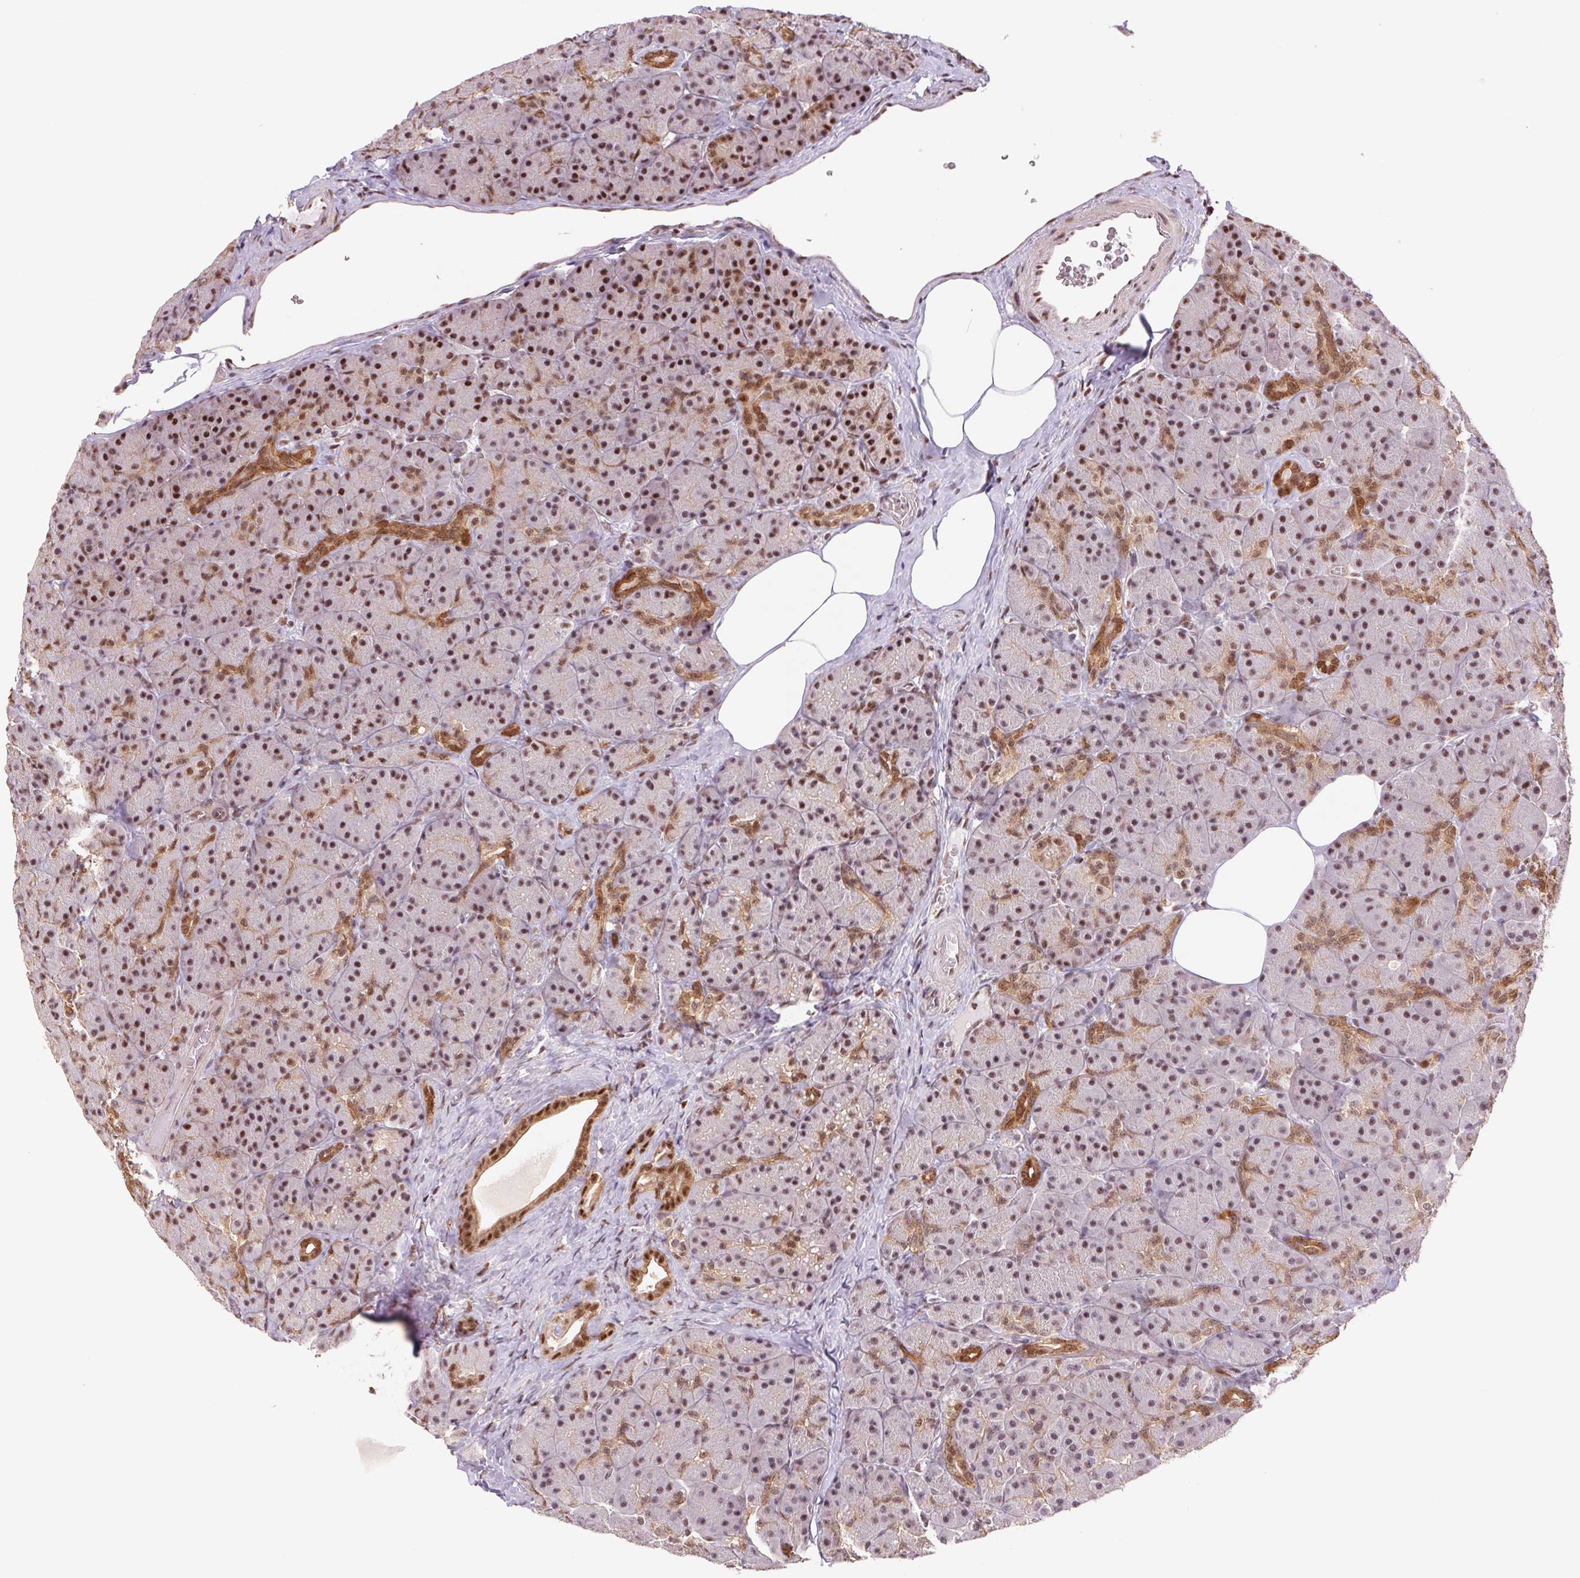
{"staining": {"intensity": "moderate", "quantity": ">75%", "location": "cytoplasmic/membranous,nuclear"}, "tissue": "pancreas", "cell_type": "Exocrine glandular cells", "image_type": "normal", "snomed": [{"axis": "morphology", "description": "Normal tissue, NOS"}, {"axis": "topography", "description": "Pancreas"}], "caption": "Pancreas stained with DAB immunohistochemistry shows medium levels of moderate cytoplasmic/membranous,nuclear expression in about >75% of exocrine glandular cells.", "gene": "CWC25", "patient": {"sex": "male", "age": 57}}